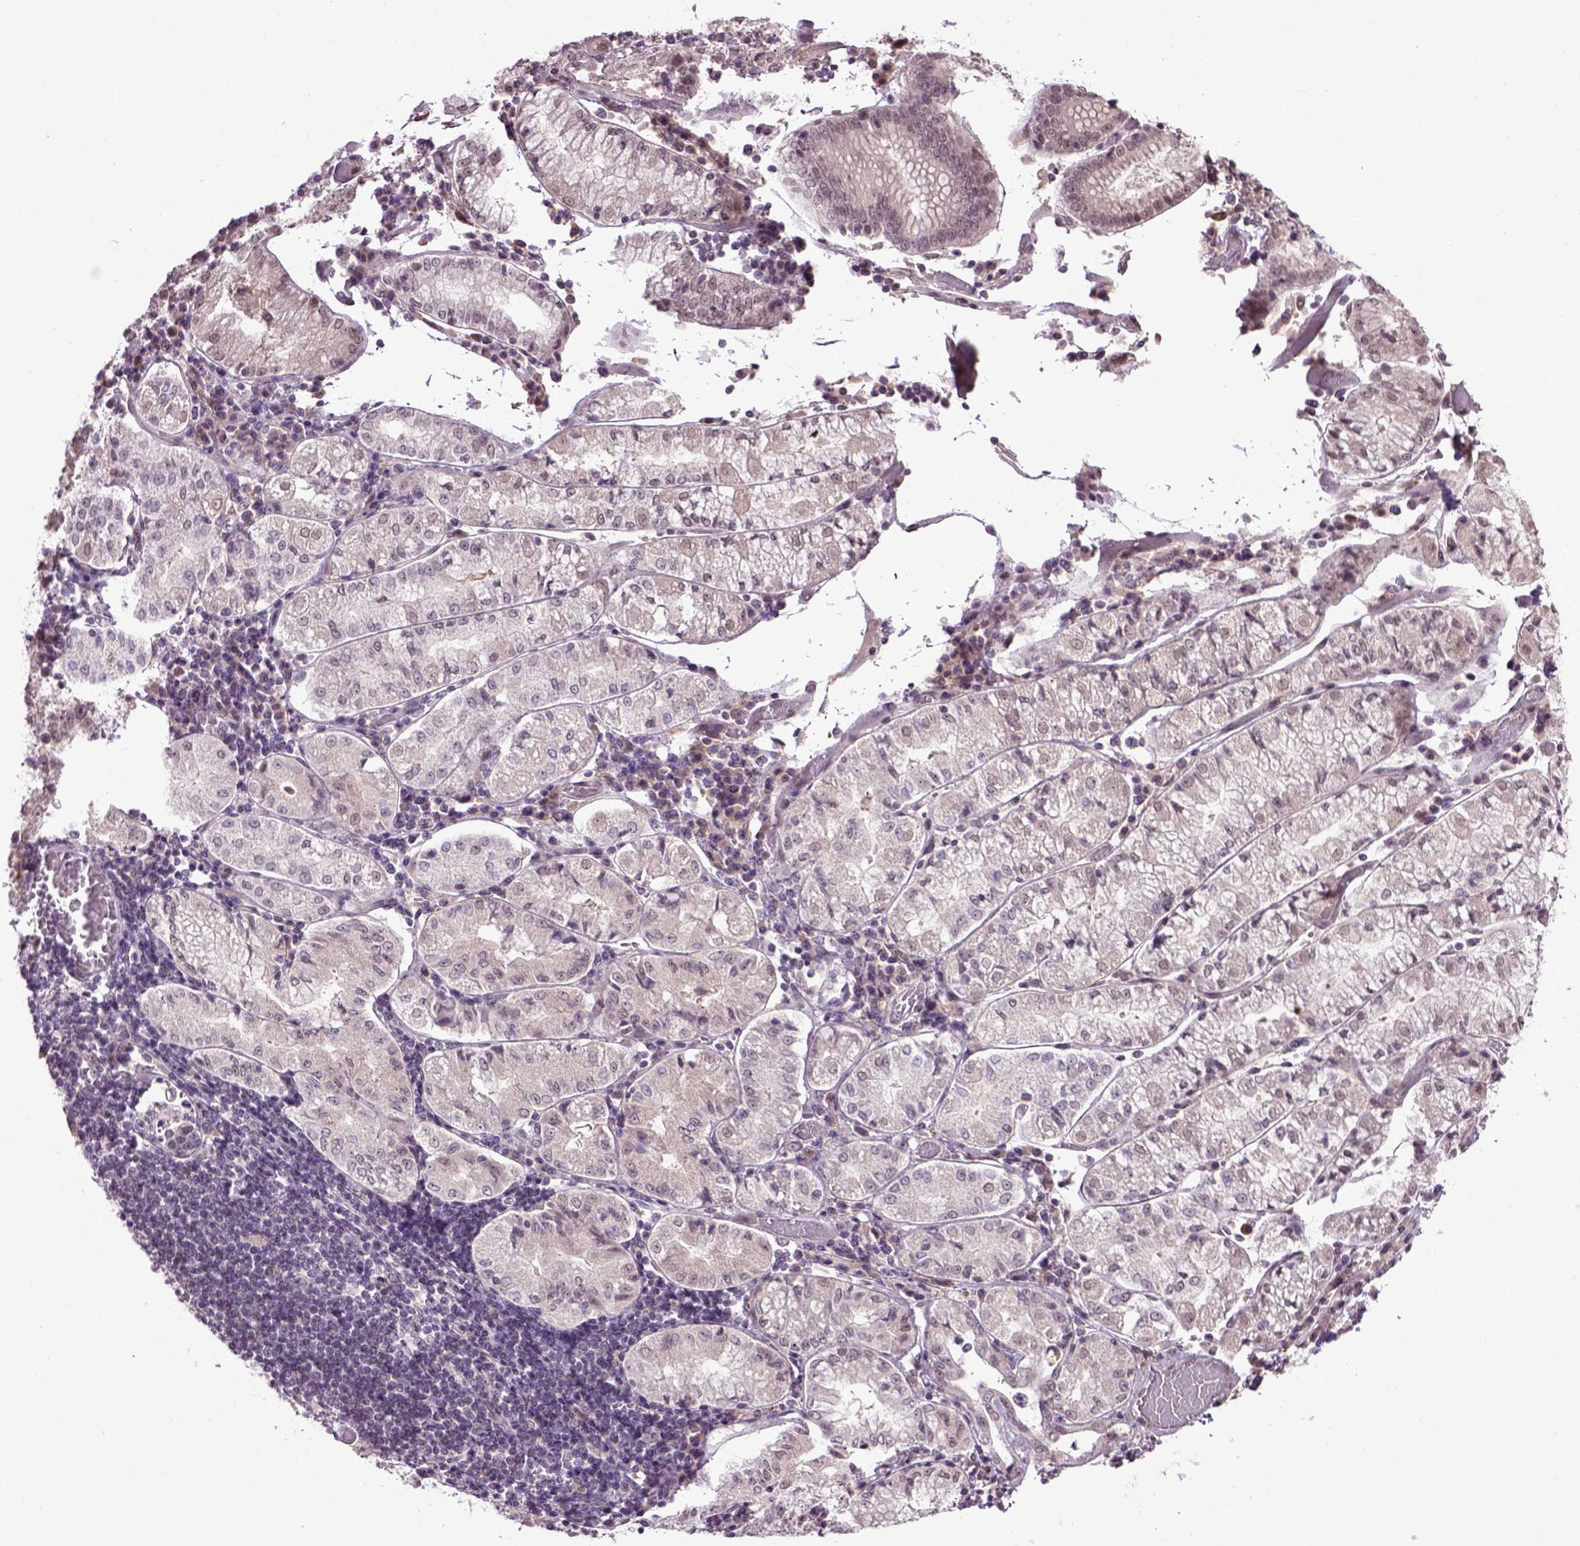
{"staining": {"intensity": "weak", "quantity": "<25%", "location": "cytoplasmic/membranous,nuclear"}, "tissue": "stomach cancer", "cell_type": "Tumor cells", "image_type": "cancer", "snomed": [{"axis": "morphology", "description": "Adenocarcinoma, NOS"}, {"axis": "topography", "description": "Stomach"}], "caption": "Stomach adenocarcinoma was stained to show a protein in brown. There is no significant positivity in tumor cells.", "gene": "RAB43", "patient": {"sex": "male", "age": 93}}